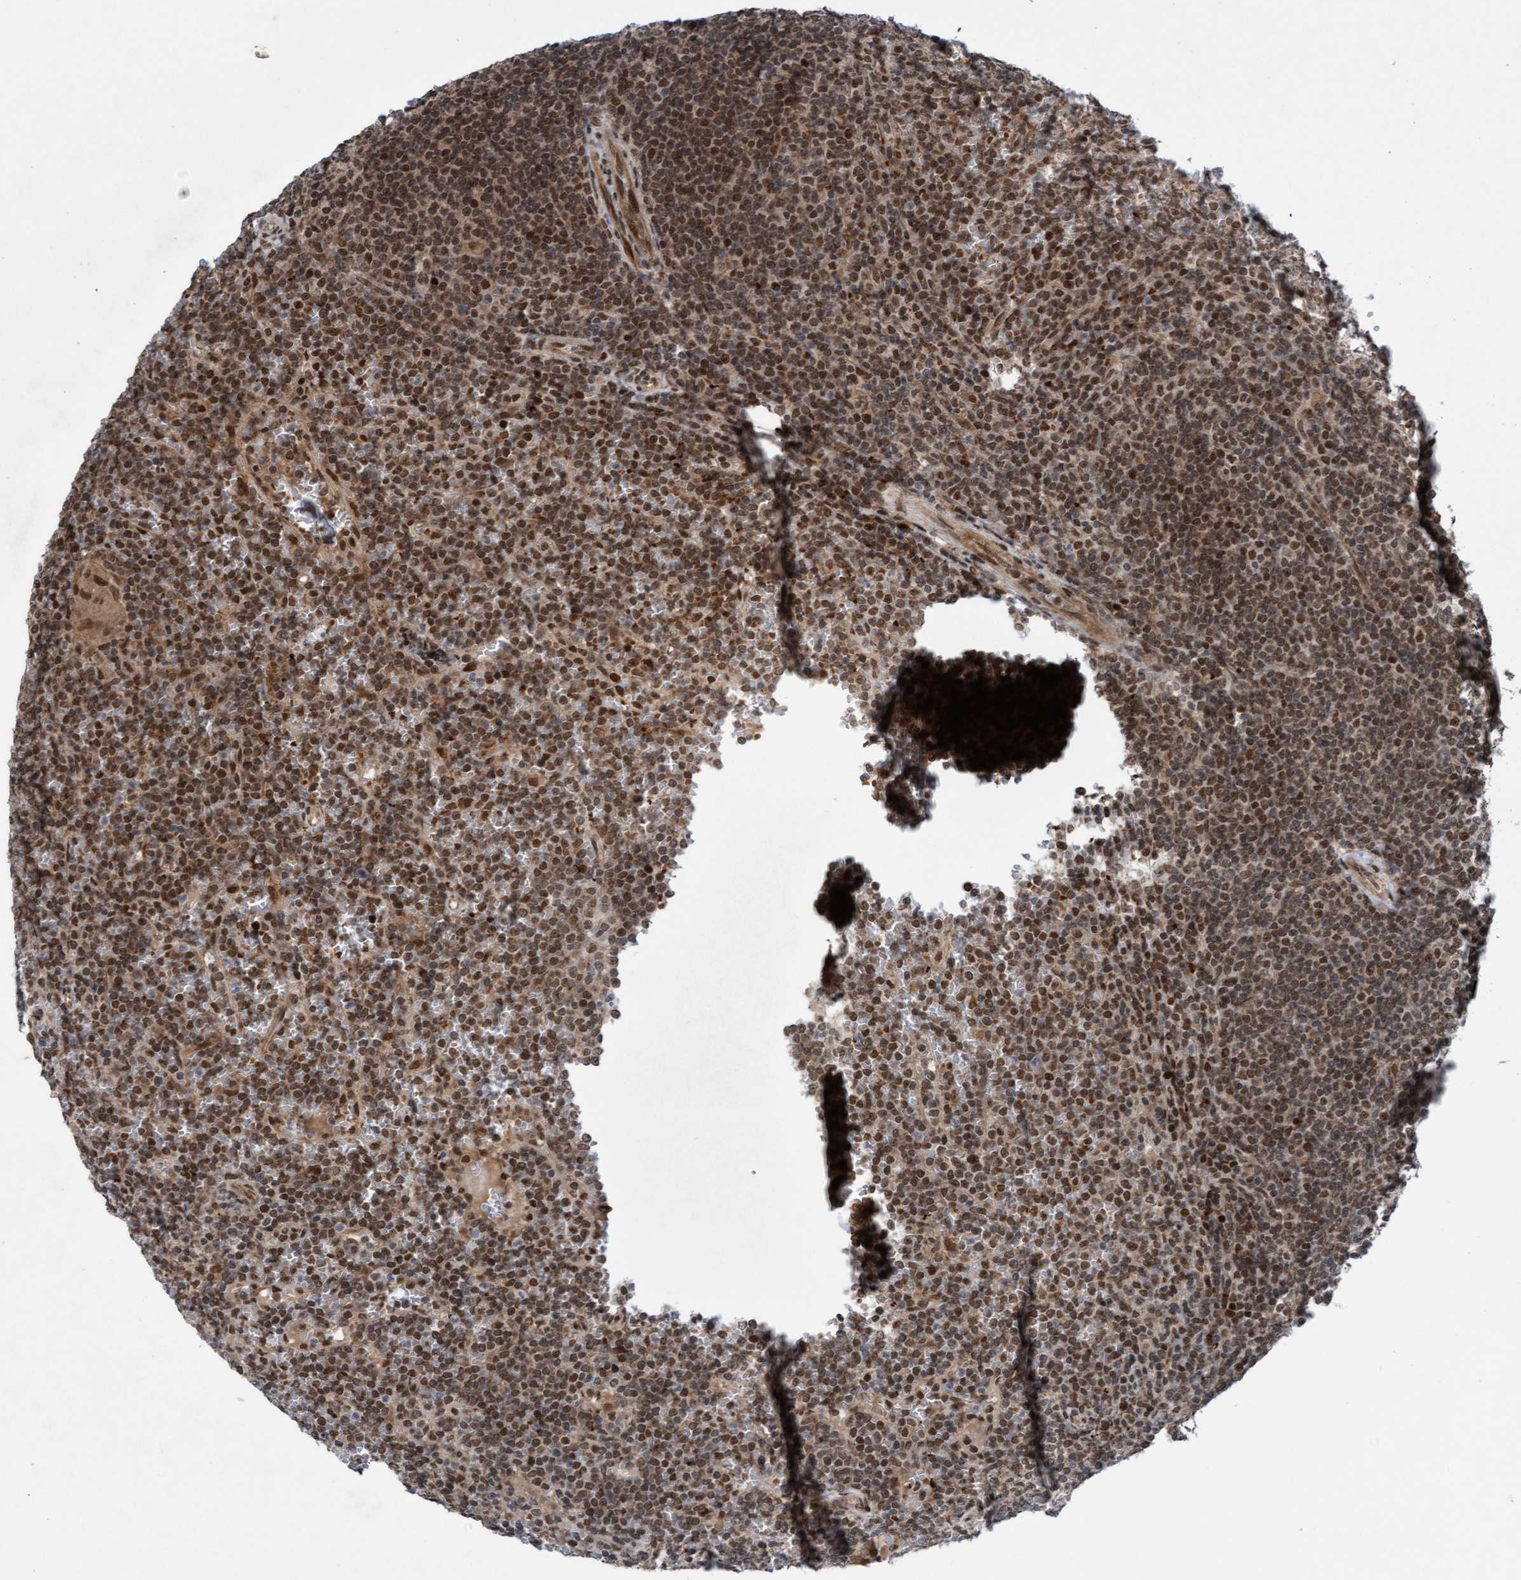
{"staining": {"intensity": "moderate", "quantity": ">75%", "location": "cytoplasmic/membranous,nuclear"}, "tissue": "lymphoma", "cell_type": "Tumor cells", "image_type": "cancer", "snomed": [{"axis": "morphology", "description": "Malignant lymphoma, non-Hodgkin's type, Low grade"}, {"axis": "topography", "description": "Spleen"}], "caption": "Immunohistochemistry (IHC) micrograph of human lymphoma stained for a protein (brown), which demonstrates medium levels of moderate cytoplasmic/membranous and nuclear staining in approximately >75% of tumor cells.", "gene": "TANC2", "patient": {"sex": "female", "age": 19}}